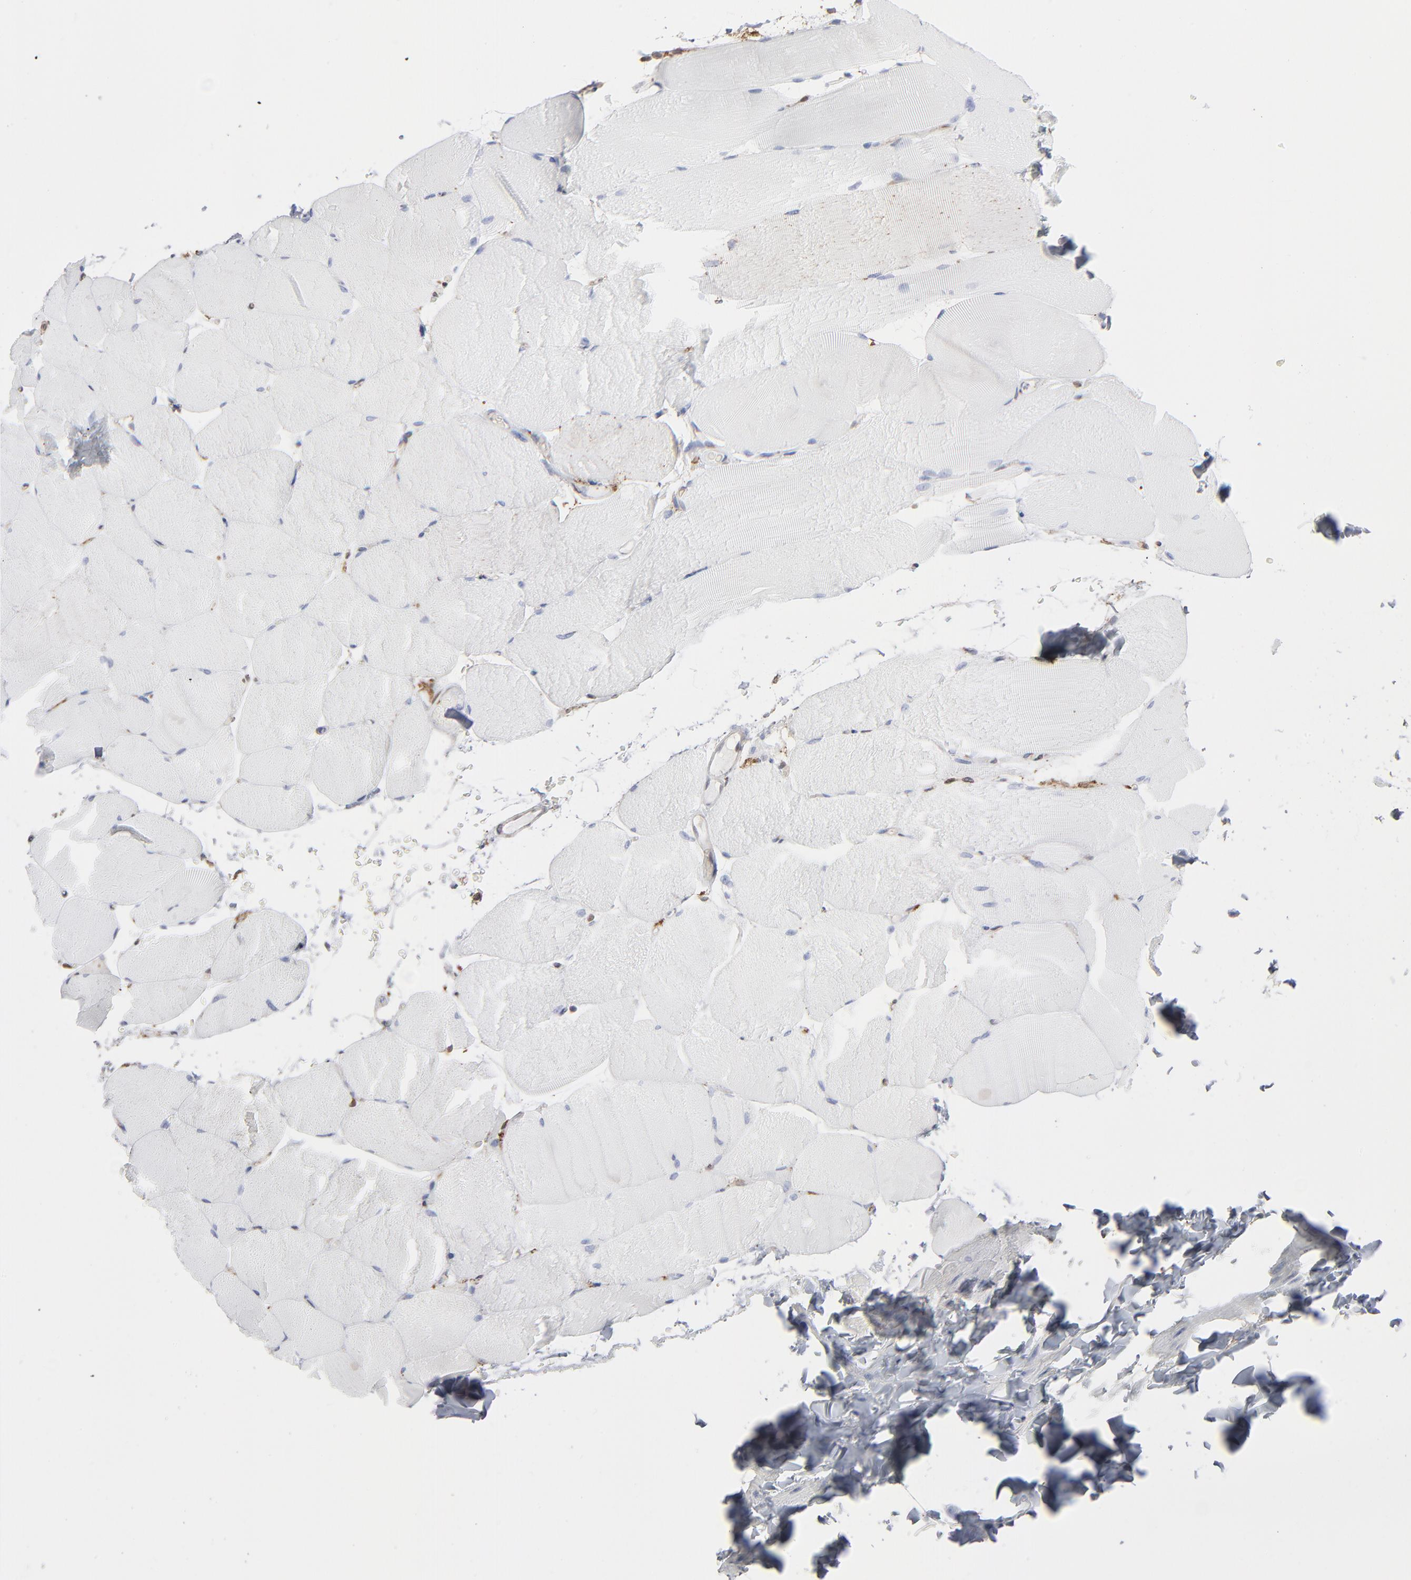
{"staining": {"intensity": "negative", "quantity": "none", "location": "none"}, "tissue": "skeletal muscle", "cell_type": "Myocytes", "image_type": "normal", "snomed": [{"axis": "morphology", "description": "Normal tissue, NOS"}, {"axis": "topography", "description": "Skeletal muscle"}, {"axis": "topography", "description": "Parathyroid gland"}], "caption": "Immunohistochemistry (IHC) of unremarkable skeletal muscle displays no positivity in myocytes.", "gene": "ANXA5", "patient": {"sex": "female", "age": 37}}